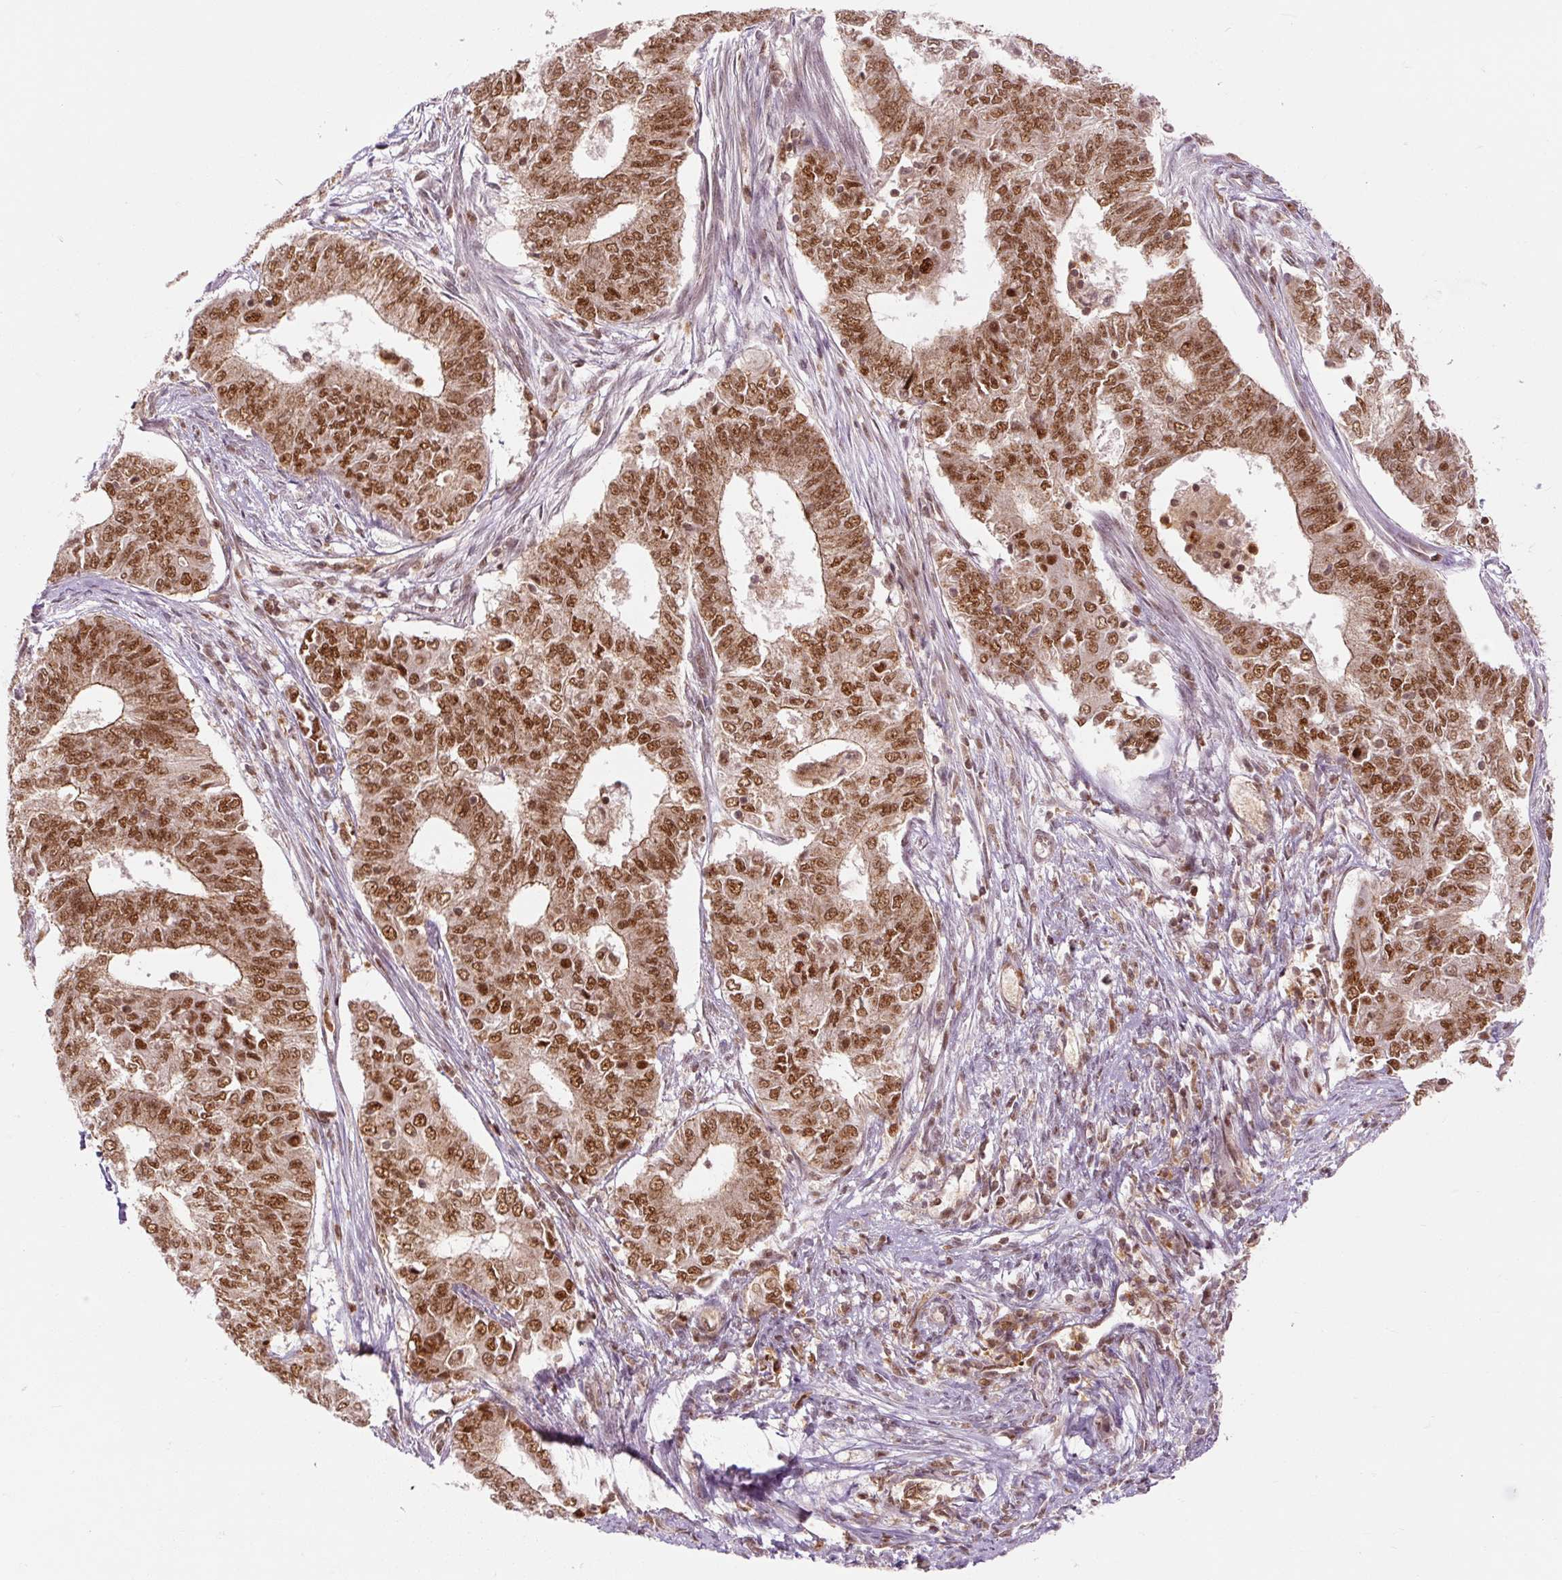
{"staining": {"intensity": "moderate", "quantity": ">75%", "location": "cytoplasmic/membranous,nuclear"}, "tissue": "endometrial cancer", "cell_type": "Tumor cells", "image_type": "cancer", "snomed": [{"axis": "morphology", "description": "Adenocarcinoma, NOS"}, {"axis": "topography", "description": "Endometrium"}], "caption": "A high-resolution micrograph shows IHC staining of endometrial cancer (adenocarcinoma), which displays moderate cytoplasmic/membranous and nuclear expression in about >75% of tumor cells. (Stains: DAB in brown, nuclei in blue, Microscopy: brightfield microscopy at high magnification).", "gene": "CSTF1", "patient": {"sex": "female", "age": 62}}